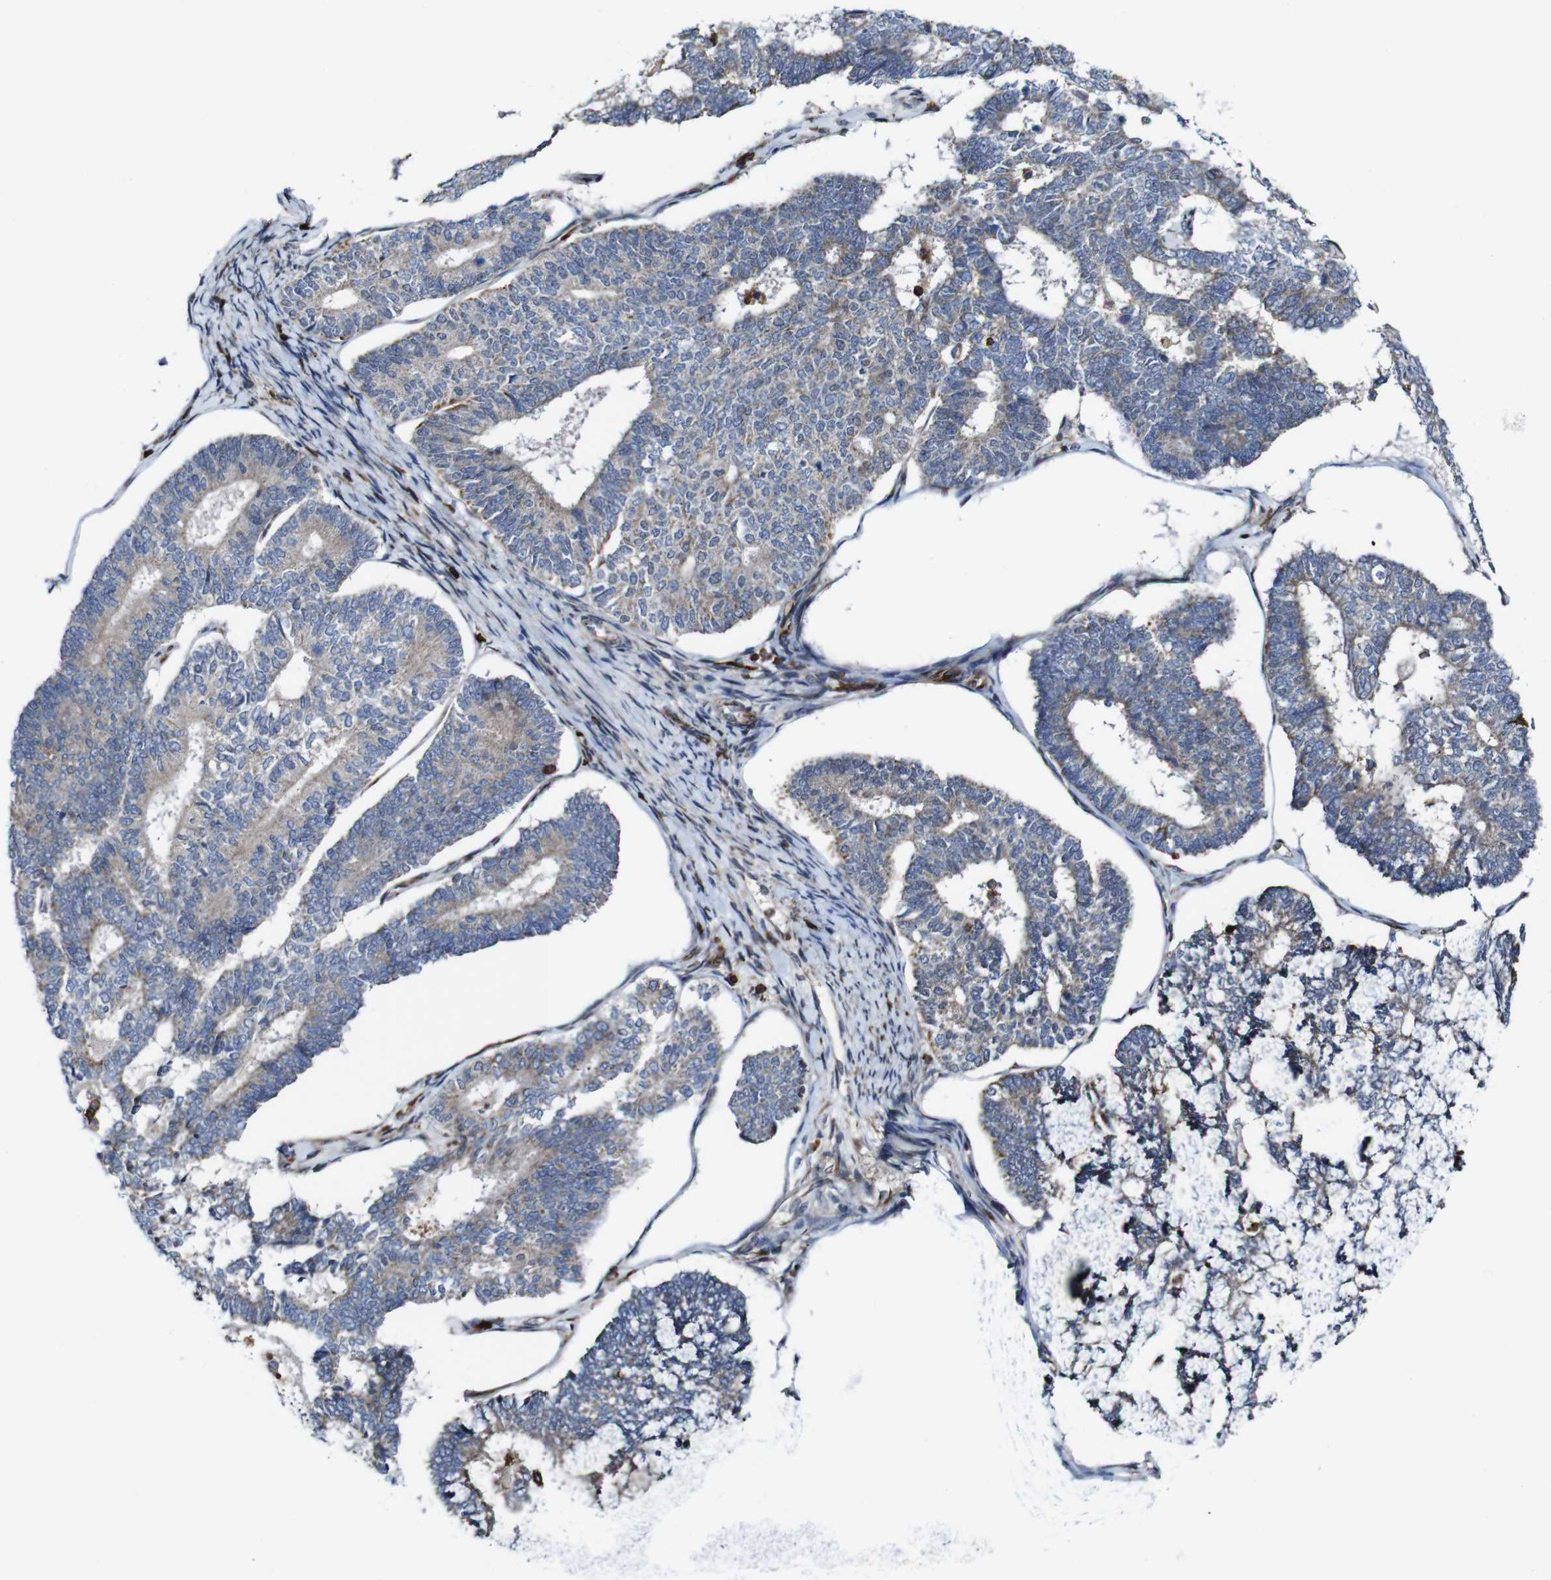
{"staining": {"intensity": "weak", "quantity": ">75%", "location": "cytoplasmic/membranous"}, "tissue": "endometrial cancer", "cell_type": "Tumor cells", "image_type": "cancer", "snomed": [{"axis": "morphology", "description": "Adenocarcinoma, NOS"}, {"axis": "topography", "description": "Endometrium"}], "caption": "There is low levels of weak cytoplasmic/membranous positivity in tumor cells of endometrial adenocarcinoma, as demonstrated by immunohistochemical staining (brown color).", "gene": "JAK2", "patient": {"sex": "female", "age": 70}}